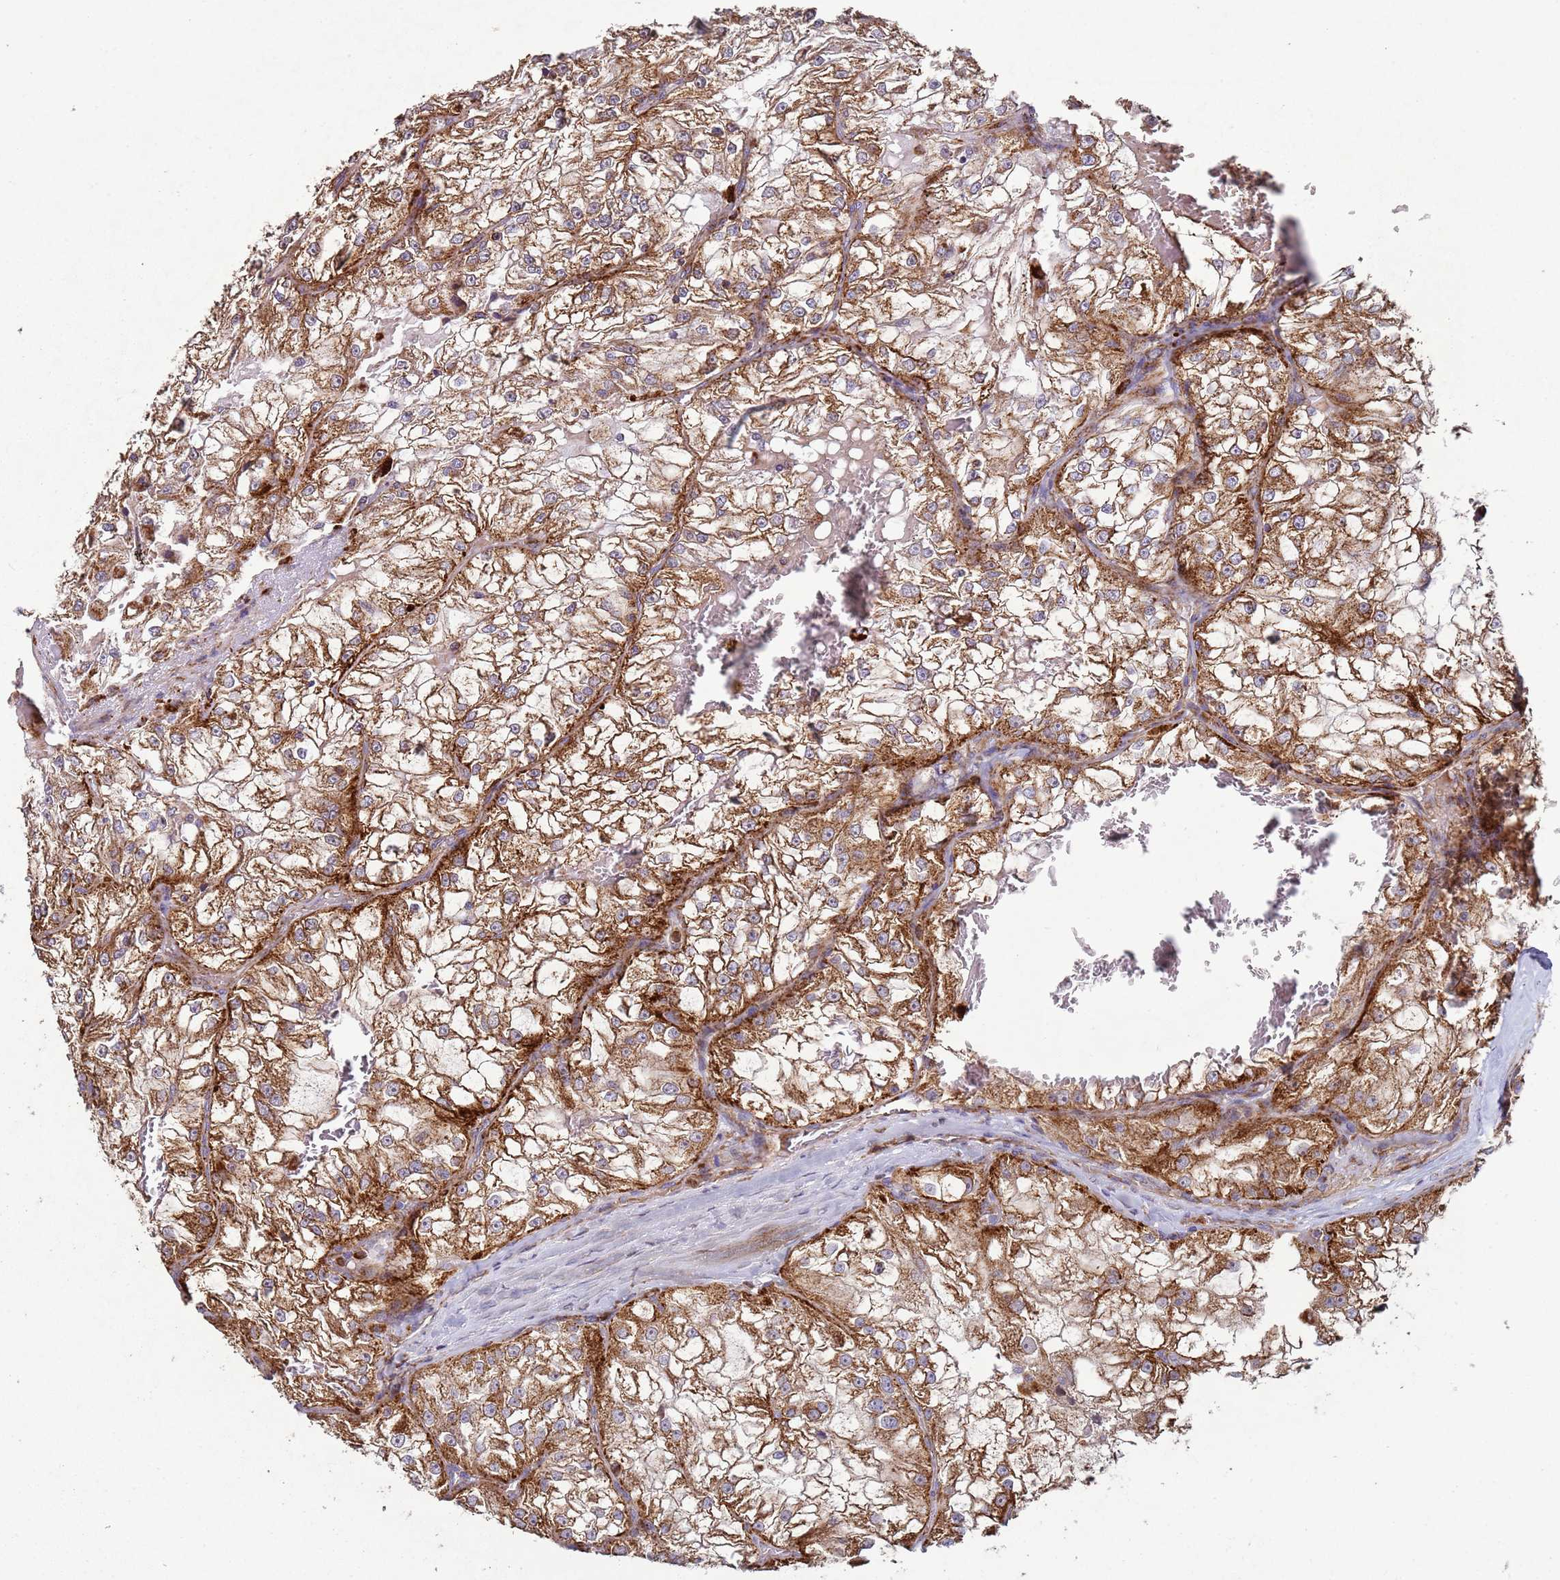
{"staining": {"intensity": "moderate", "quantity": ">75%", "location": "cytoplasmic/membranous"}, "tissue": "renal cancer", "cell_type": "Tumor cells", "image_type": "cancer", "snomed": [{"axis": "morphology", "description": "Adenocarcinoma, NOS"}, {"axis": "topography", "description": "Kidney"}], "caption": "Brown immunohistochemical staining in renal cancer exhibits moderate cytoplasmic/membranous expression in approximately >75% of tumor cells.", "gene": "FBXO33", "patient": {"sex": "female", "age": 72}}